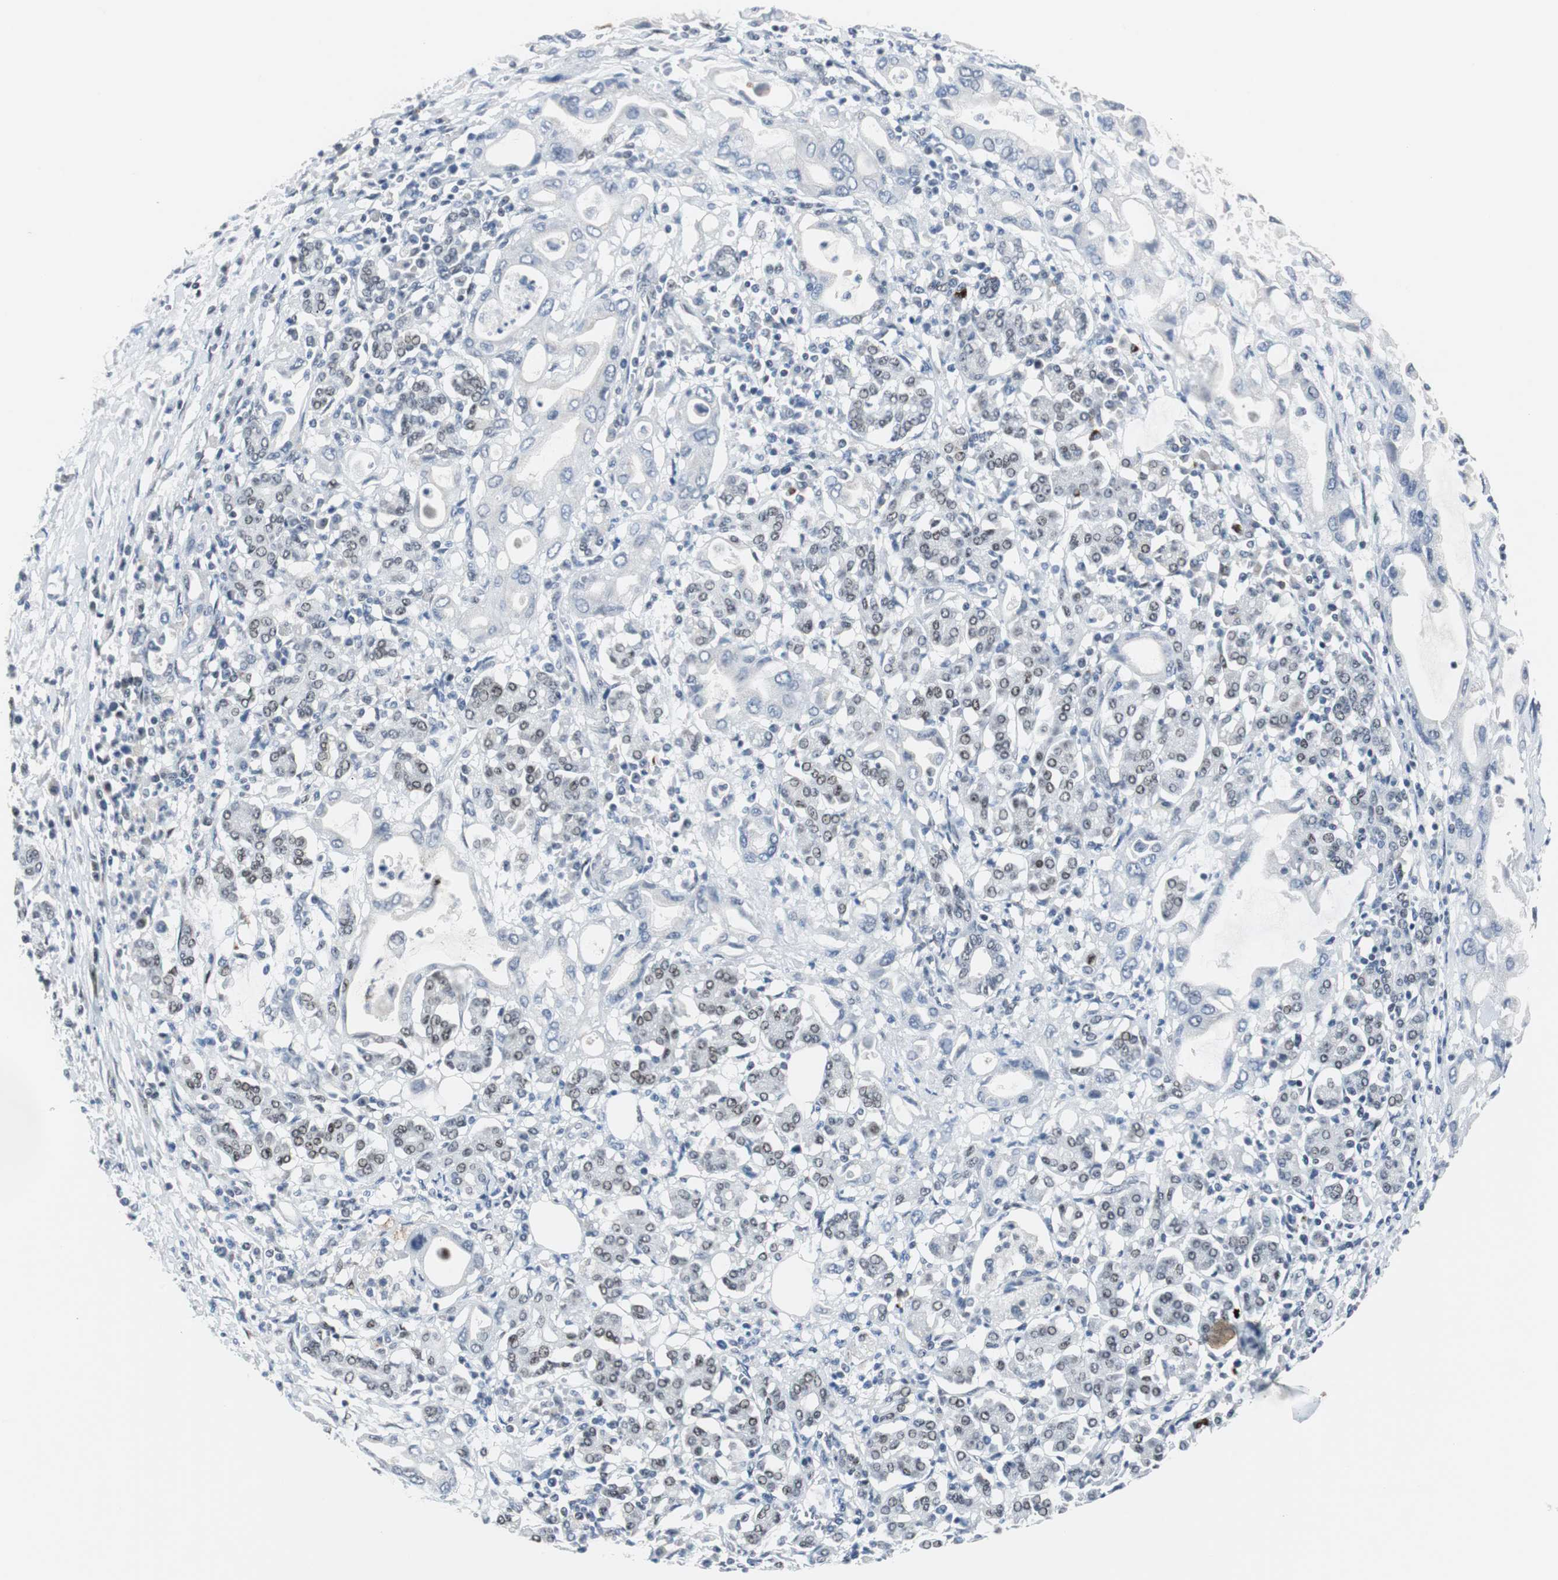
{"staining": {"intensity": "negative", "quantity": "none", "location": "none"}, "tissue": "pancreatic cancer", "cell_type": "Tumor cells", "image_type": "cancer", "snomed": [{"axis": "morphology", "description": "Adenocarcinoma, NOS"}, {"axis": "topography", "description": "Pancreas"}], "caption": "Tumor cells are negative for protein expression in human adenocarcinoma (pancreatic).", "gene": "ZHX2", "patient": {"sex": "female", "age": 57}}